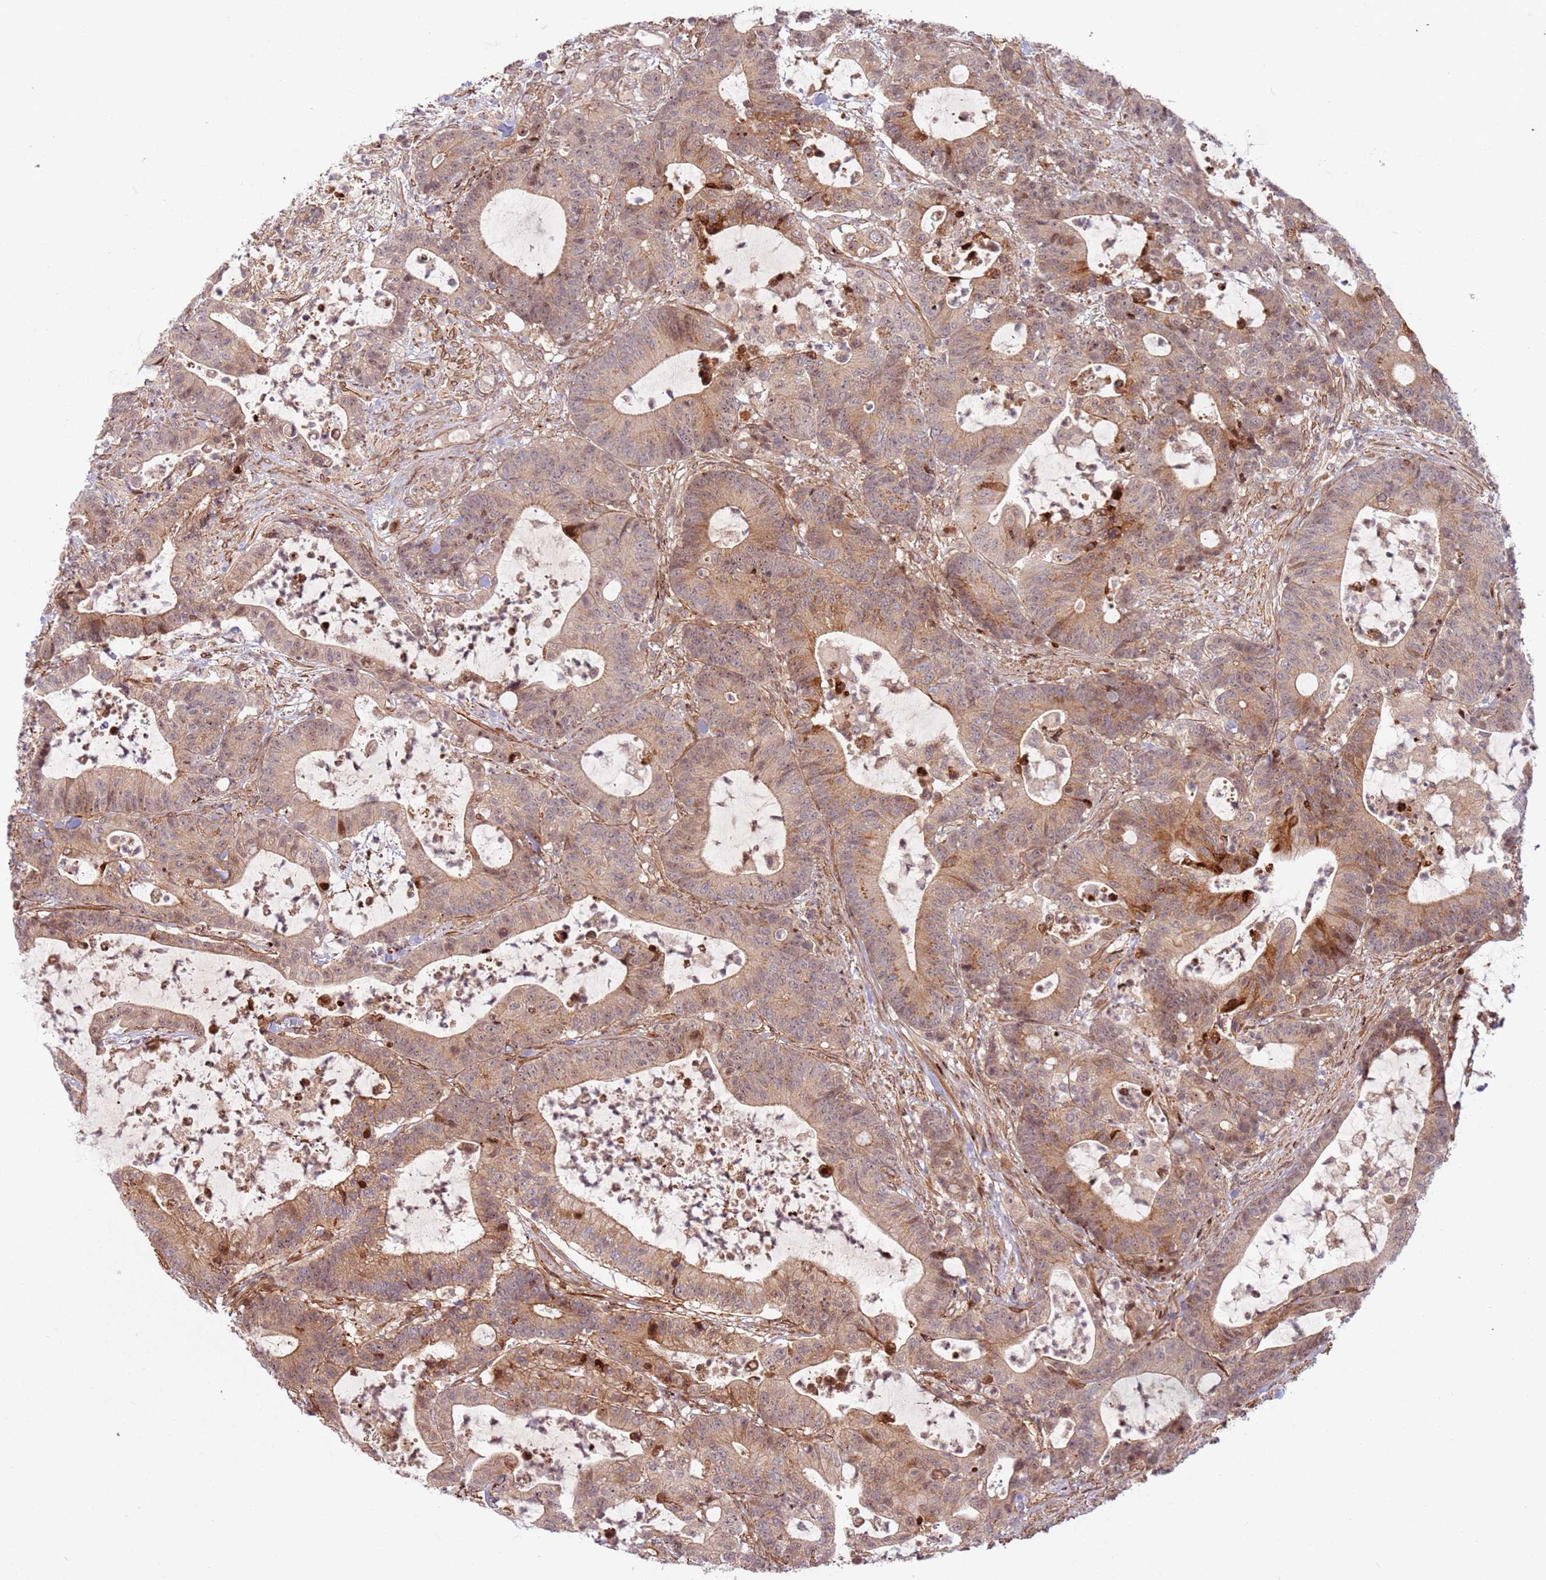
{"staining": {"intensity": "moderate", "quantity": "25%-75%", "location": "cytoplasmic/membranous"}, "tissue": "colorectal cancer", "cell_type": "Tumor cells", "image_type": "cancer", "snomed": [{"axis": "morphology", "description": "Adenocarcinoma, NOS"}, {"axis": "topography", "description": "Colon"}], "caption": "Colorectal adenocarcinoma stained with a protein marker demonstrates moderate staining in tumor cells.", "gene": "TMEM233", "patient": {"sex": "female", "age": 84}}